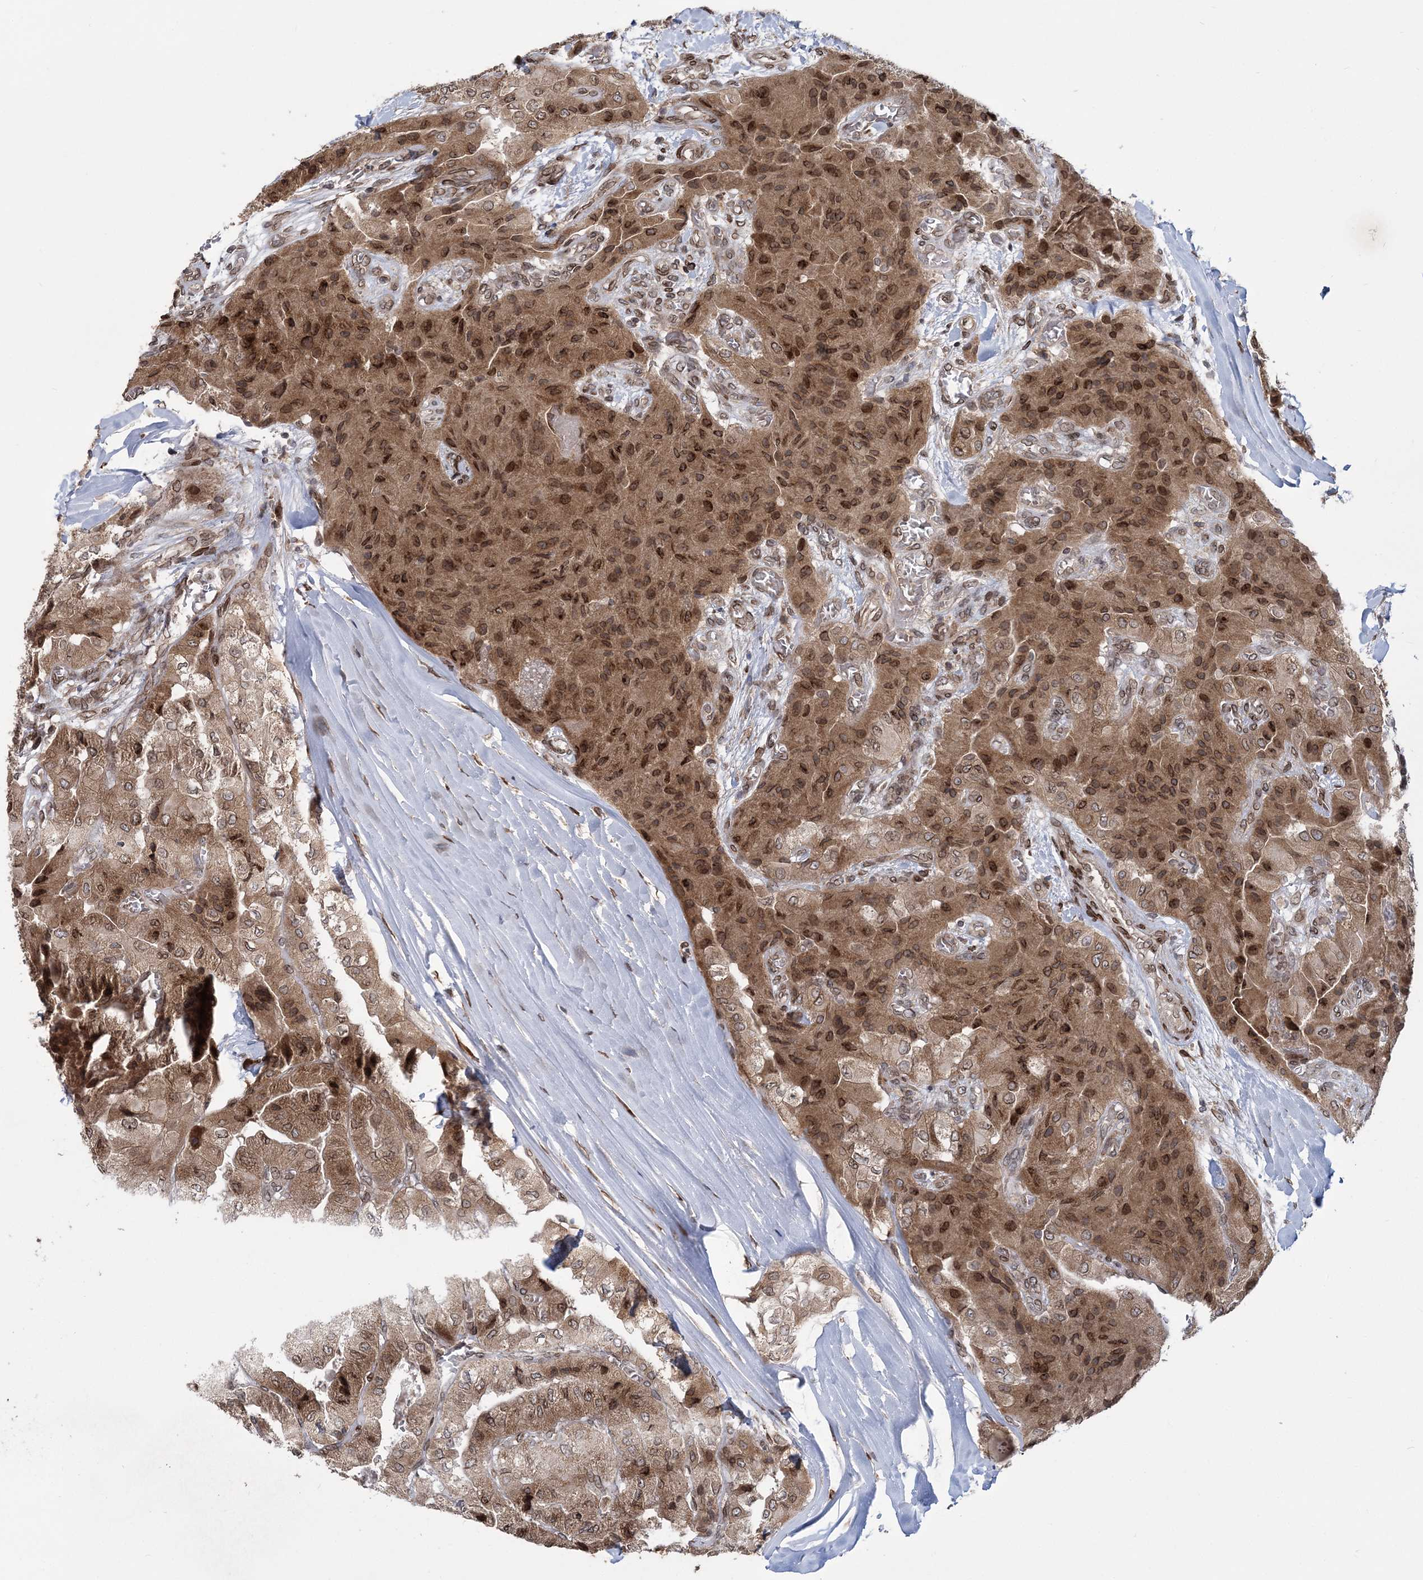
{"staining": {"intensity": "moderate", "quantity": ">75%", "location": "cytoplasmic/membranous,nuclear"}, "tissue": "thyroid cancer", "cell_type": "Tumor cells", "image_type": "cancer", "snomed": [{"axis": "morphology", "description": "Papillary adenocarcinoma, NOS"}, {"axis": "topography", "description": "Thyroid gland"}], "caption": "Protein staining shows moderate cytoplasmic/membranous and nuclear staining in about >75% of tumor cells in thyroid cancer.", "gene": "DNAJC27", "patient": {"sex": "female", "age": 59}}